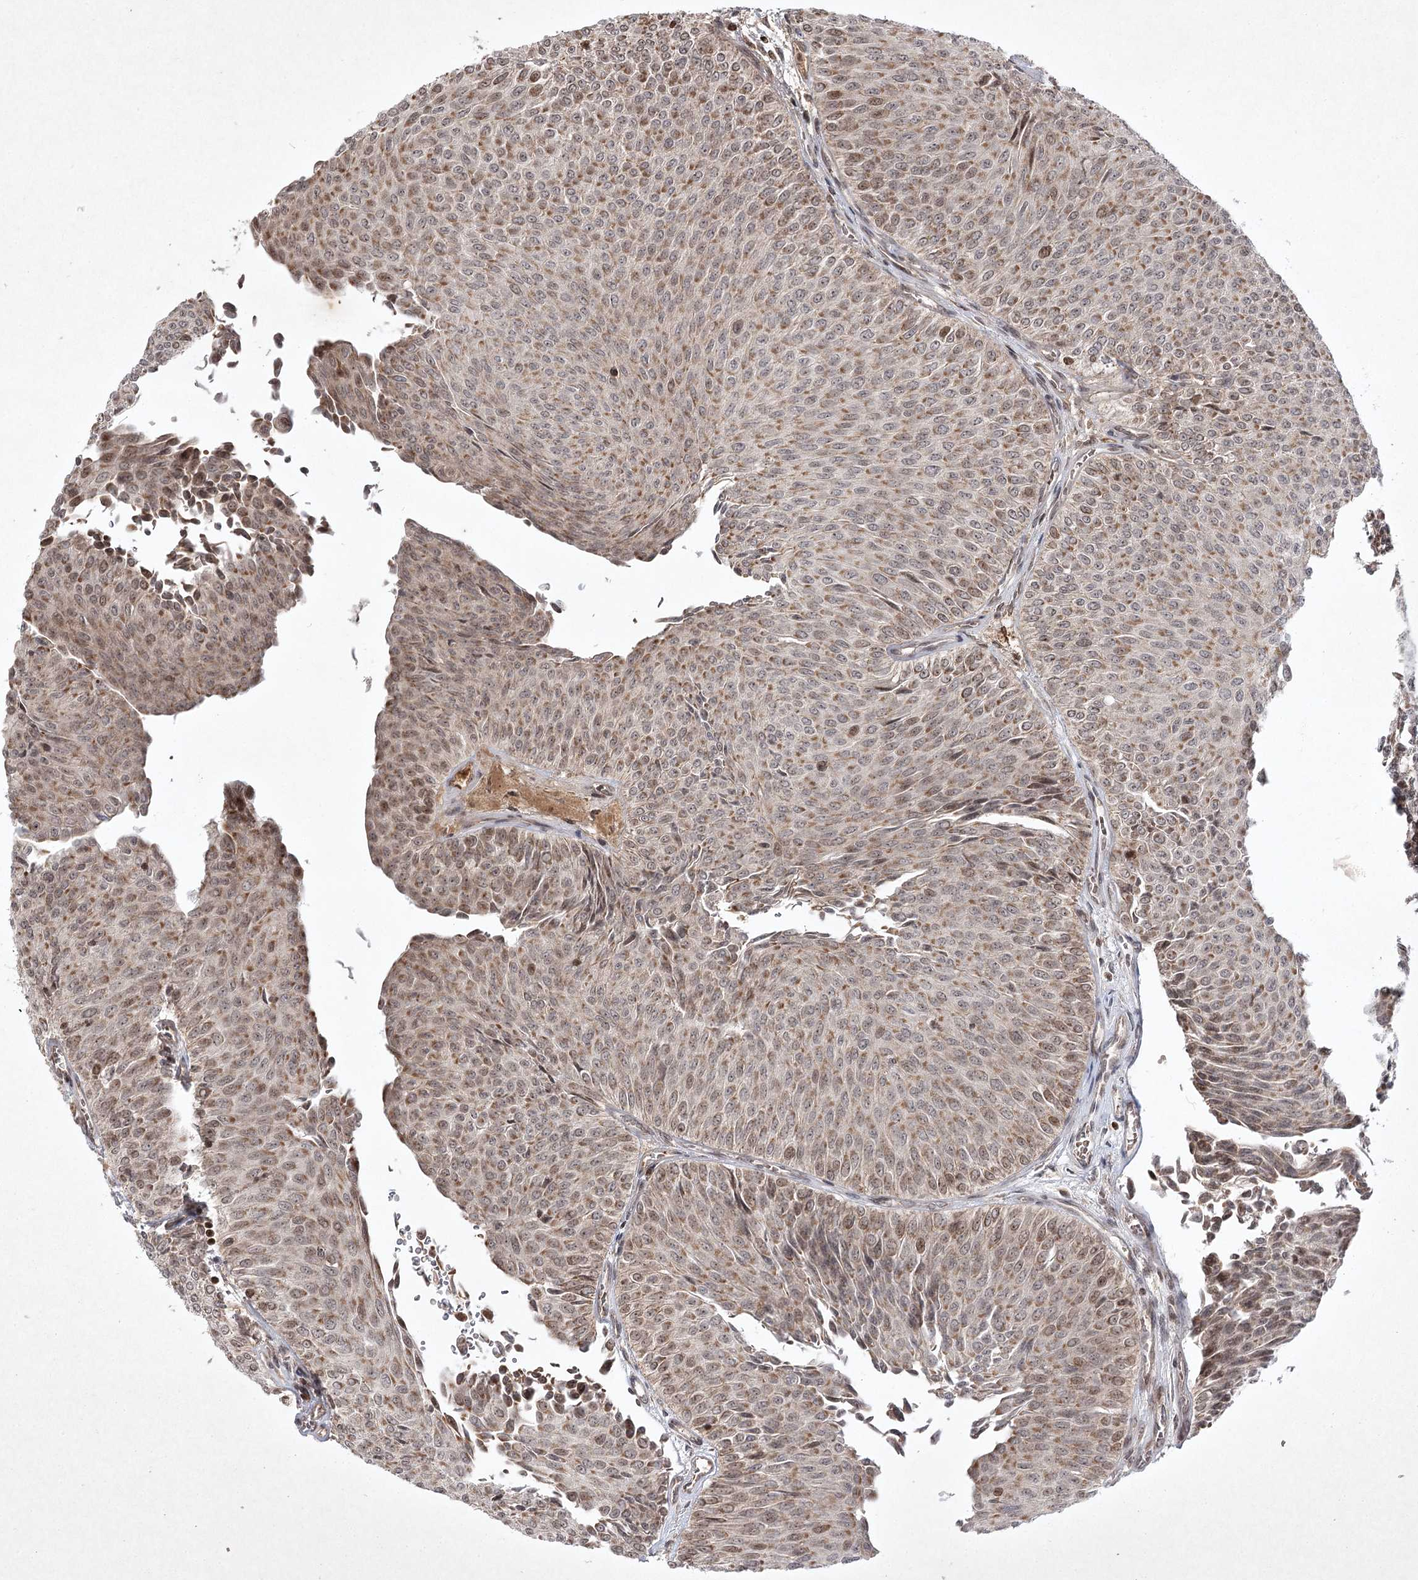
{"staining": {"intensity": "moderate", "quantity": ">75%", "location": "cytoplasmic/membranous,nuclear"}, "tissue": "urothelial cancer", "cell_type": "Tumor cells", "image_type": "cancer", "snomed": [{"axis": "morphology", "description": "Urothelial carcinoma, Low grade"}, {"axis": "topography", "description": "Urinary bladder"}], "caption": "Human low-grade urothelial carcinoma stained for a protein (brown) reveals moderate cytoplasmic/membranous and nuclear positive staining in approximately >75% of tumor cells.", "gene": "CARM1", "patient": {"sex": "male", "age": 78}}